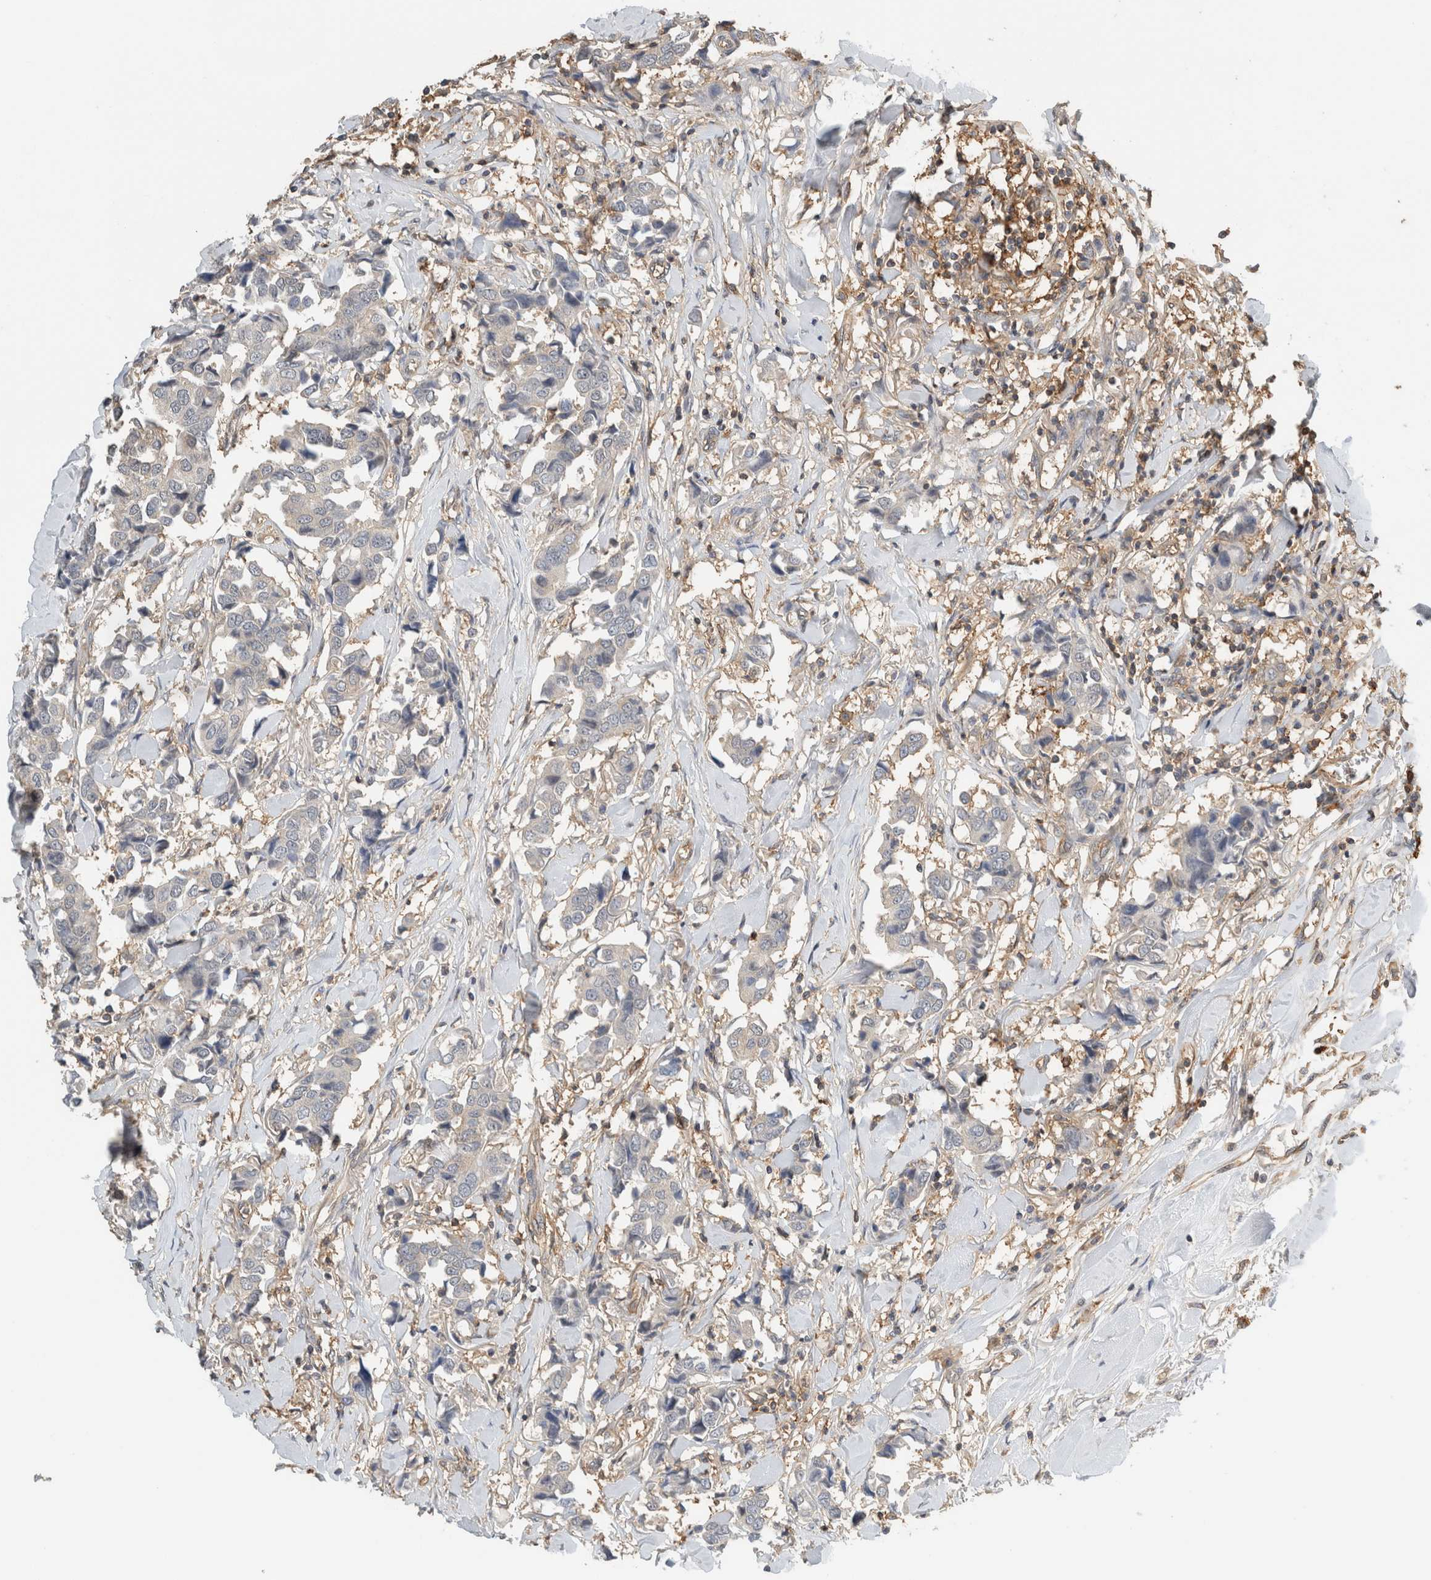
{"staining": {"intensity": "negative", "quantity": "none", "location": "none"}, "tissue": "breast cancer", "cell_type": "Tumor cells", "image_type": "cancer", "snomed": [{"axis": "morphology", "description": "Duct carcinoma"}, {"axis": "topography", "description": "Breast"}], "caption": "Immunohistochemistry image of neoplastic tissue: human invasive ductal carcinoma (breast) stained with DAB exhibits no significant protein staining in tumor cells. (Brightfield microscopy of DAB immunohistochemistry (IHC) at high magnification).", "gene": "PFDN4", "patient": {"sex": "female", "age": 80}}